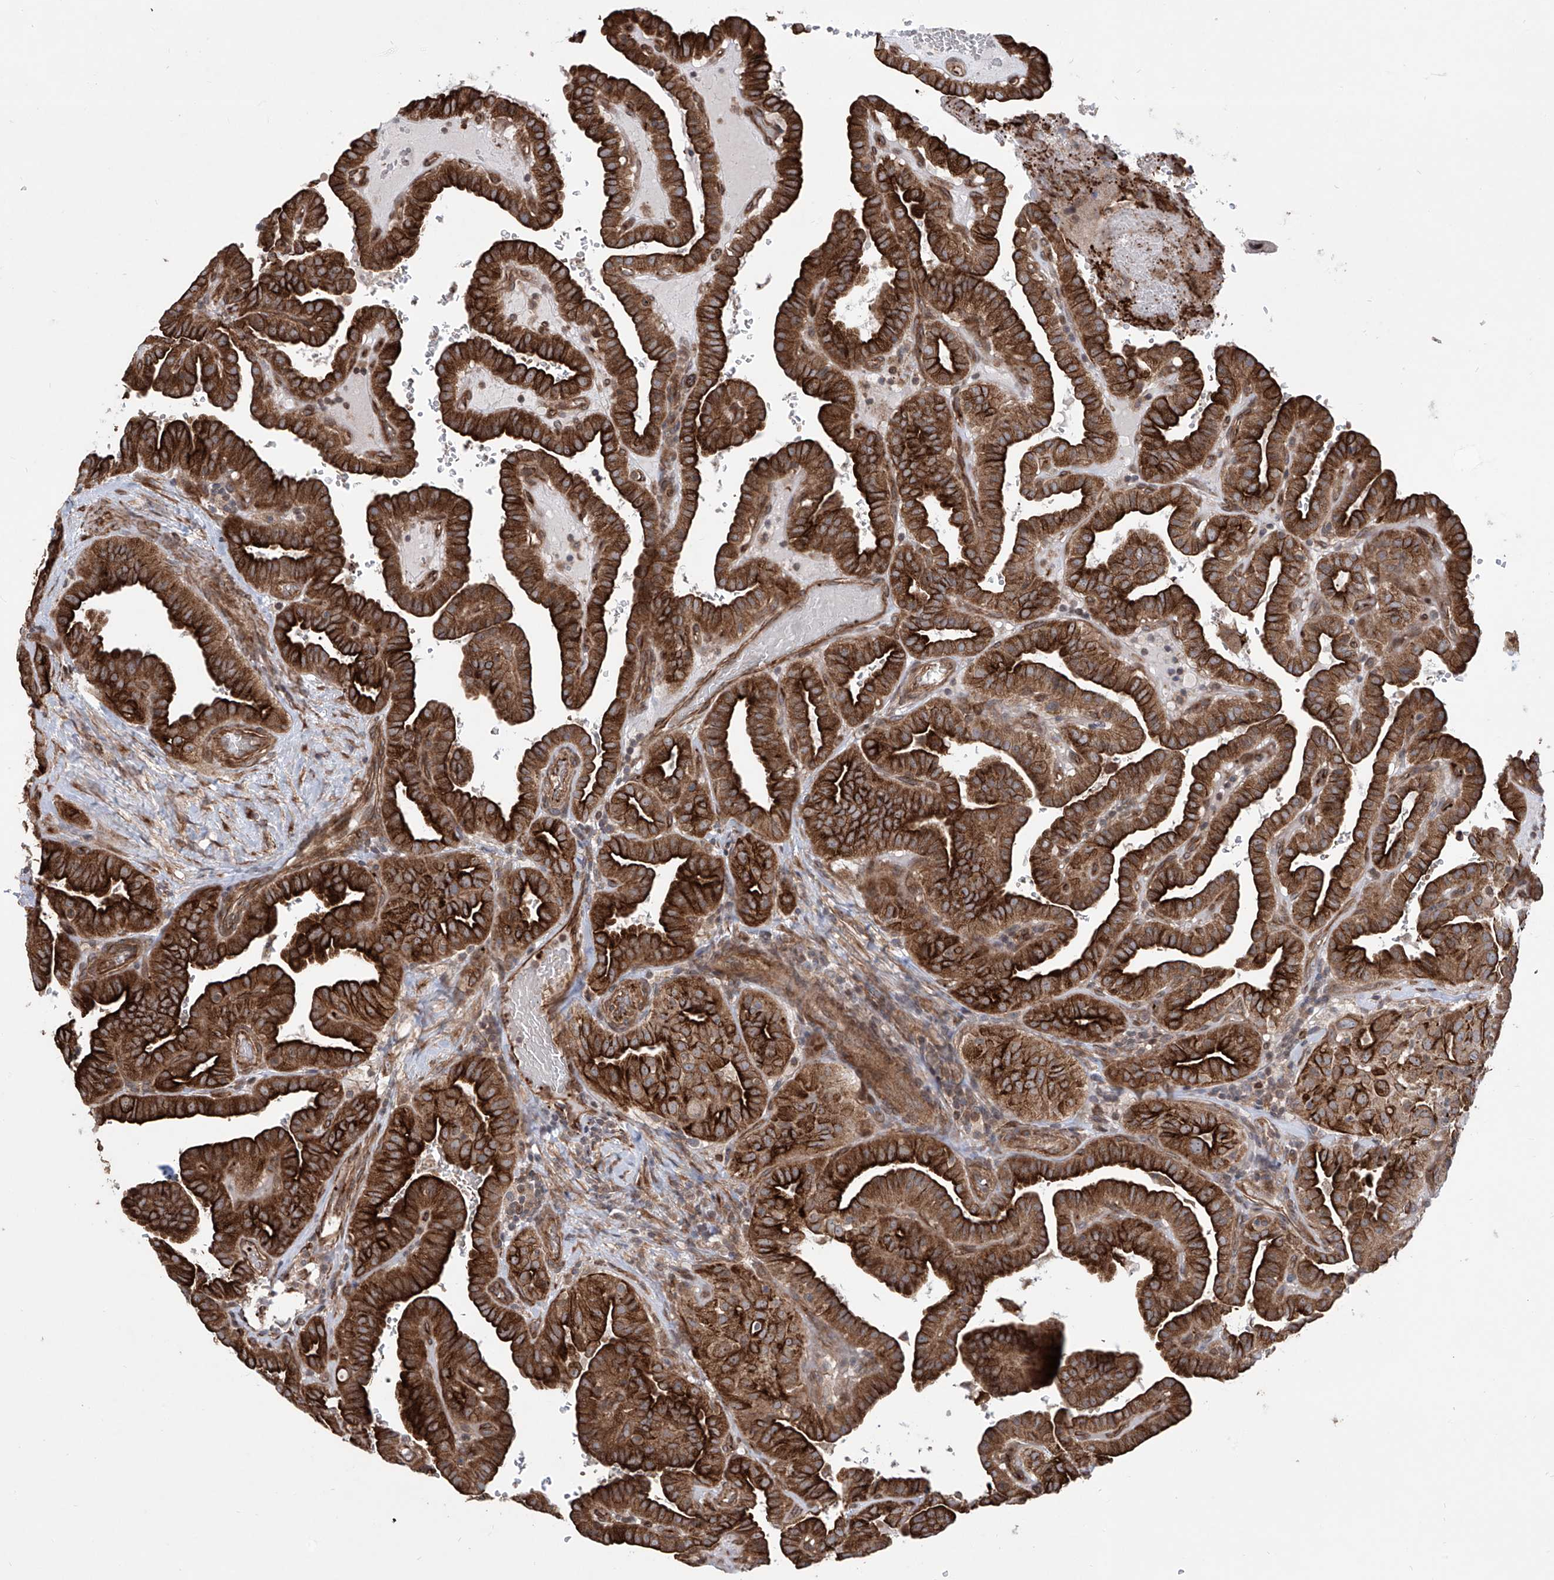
{"staining": {"intensity": "strong", "quantity": ">75%", "location": "cytoplasmic/membranous"}, "tissue": "thyroid cancer", "cell_type": "Tumor cells", "image_type": "cancer", "snomed": [{"axis": "morphology", "description": "Papillary adenocarcinoma, NOS"}, {"axis": "topography", "description": "Thyroid gland"}], "caption": "This micrograph reveals immunohistochemistry staining of human thyroid papillary adenocarcinoma, with high strong cytoplasmic/membranous expression in about >75% of tumor cells.", "gene": "APAF1", "patient": {"sex": "male", "age": 77}}